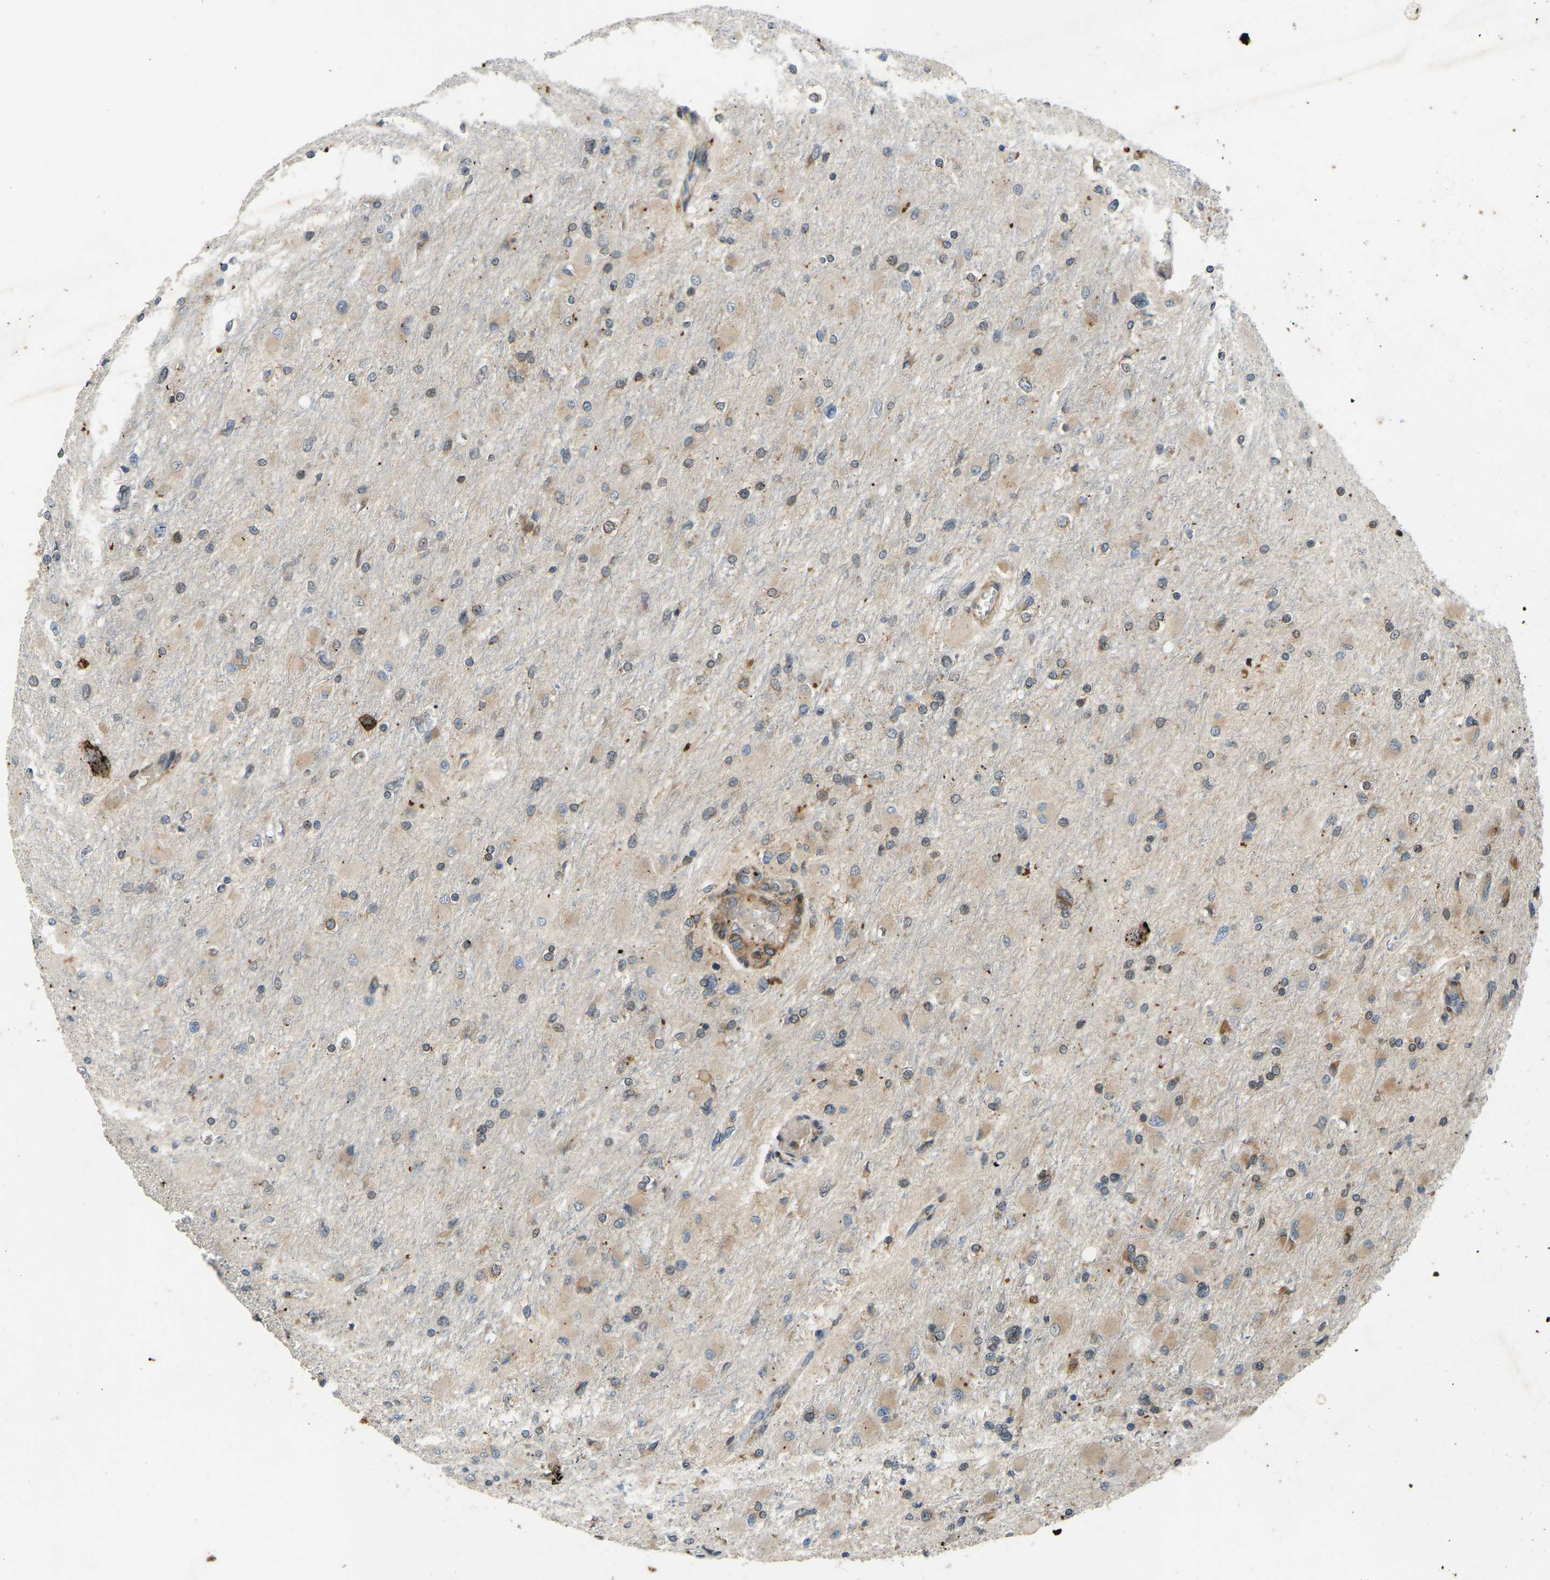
{"staining": {"intensity": "moderate", "quantity": "25%-75%", "location": "cytoplasmic/membranous"}, "tissue": "glioma", "cell_type": "Tumor cells", "image_type": "cancer", "snomed": [{"axis": "morphology", "description": "Glioma, malignant, High grade"}, {"axis": "topography", "description": "Cerebral cortex"}], "caption": "Immunohistochemical staining of human malignant high-grade glioma shows moderate cytoplasmic/membranous protein expression in approximately 25%-75% of tumor cells.", "gene": "OS9", "patient": {"sex": "female", "age": 36}}